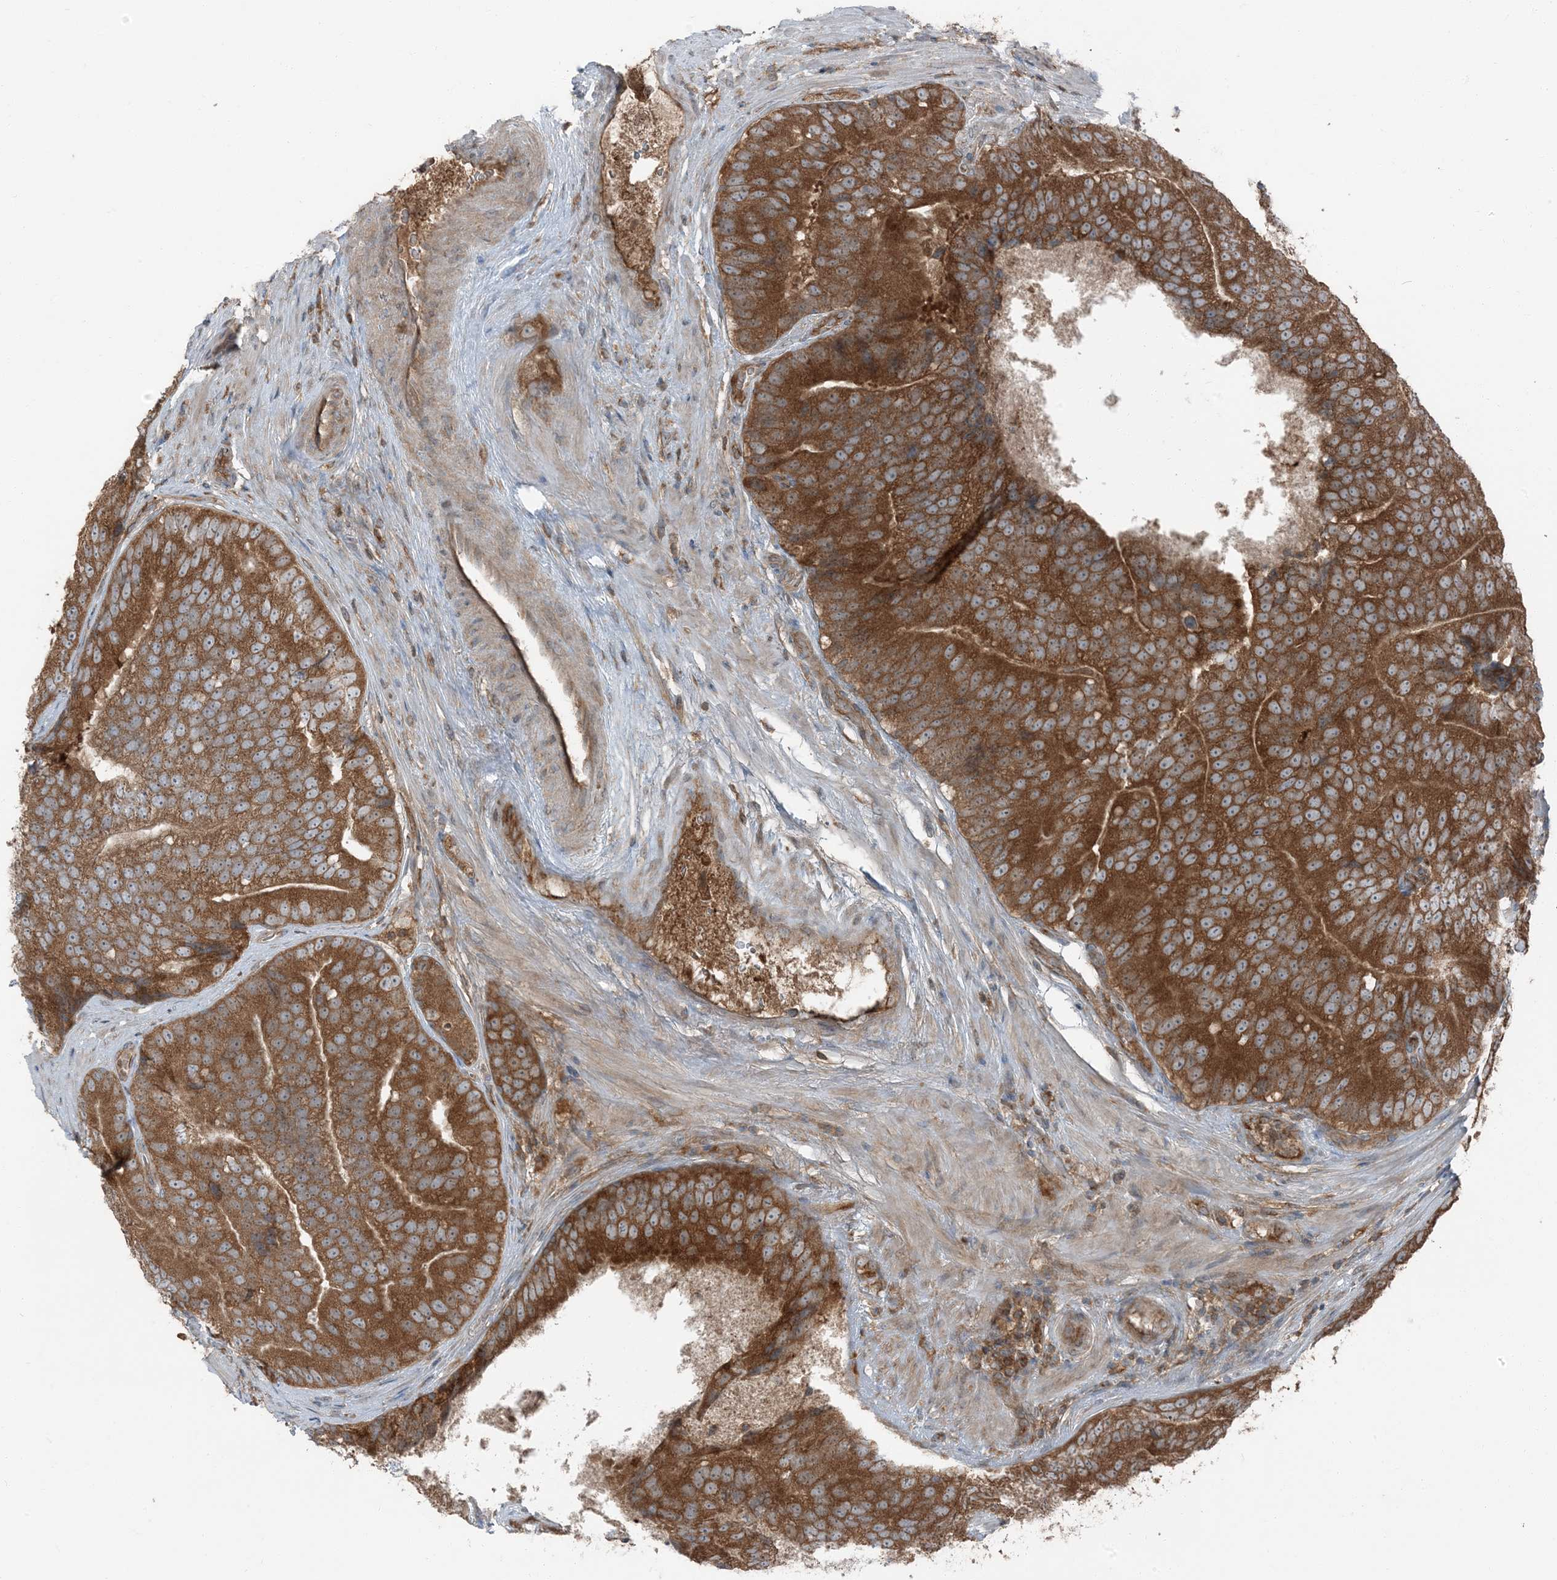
{"staining": {"intensity": "strong", "quantity": ">75%", "location": "cytoplasmic/membranous"}, "tissue": "prostate cancer", "cell_type": "Tumor cells", "image_type": "cancer", "snomed": [{"axis": "morphology", "description": "Adenocarcinoma, High grade"}, {"axis": "topography", "description": "Prostate"}], "caption": "This photomicrograph shows immunohistochemistry staining of human prostate cancer (adenocarcinoma (high-grade)), with high strong cytoplasmic/membranous staining in approximately >75% of tumor cells.", "gene": "RAB3GAP1", "patient": {"sex": "male", "age": 70}}